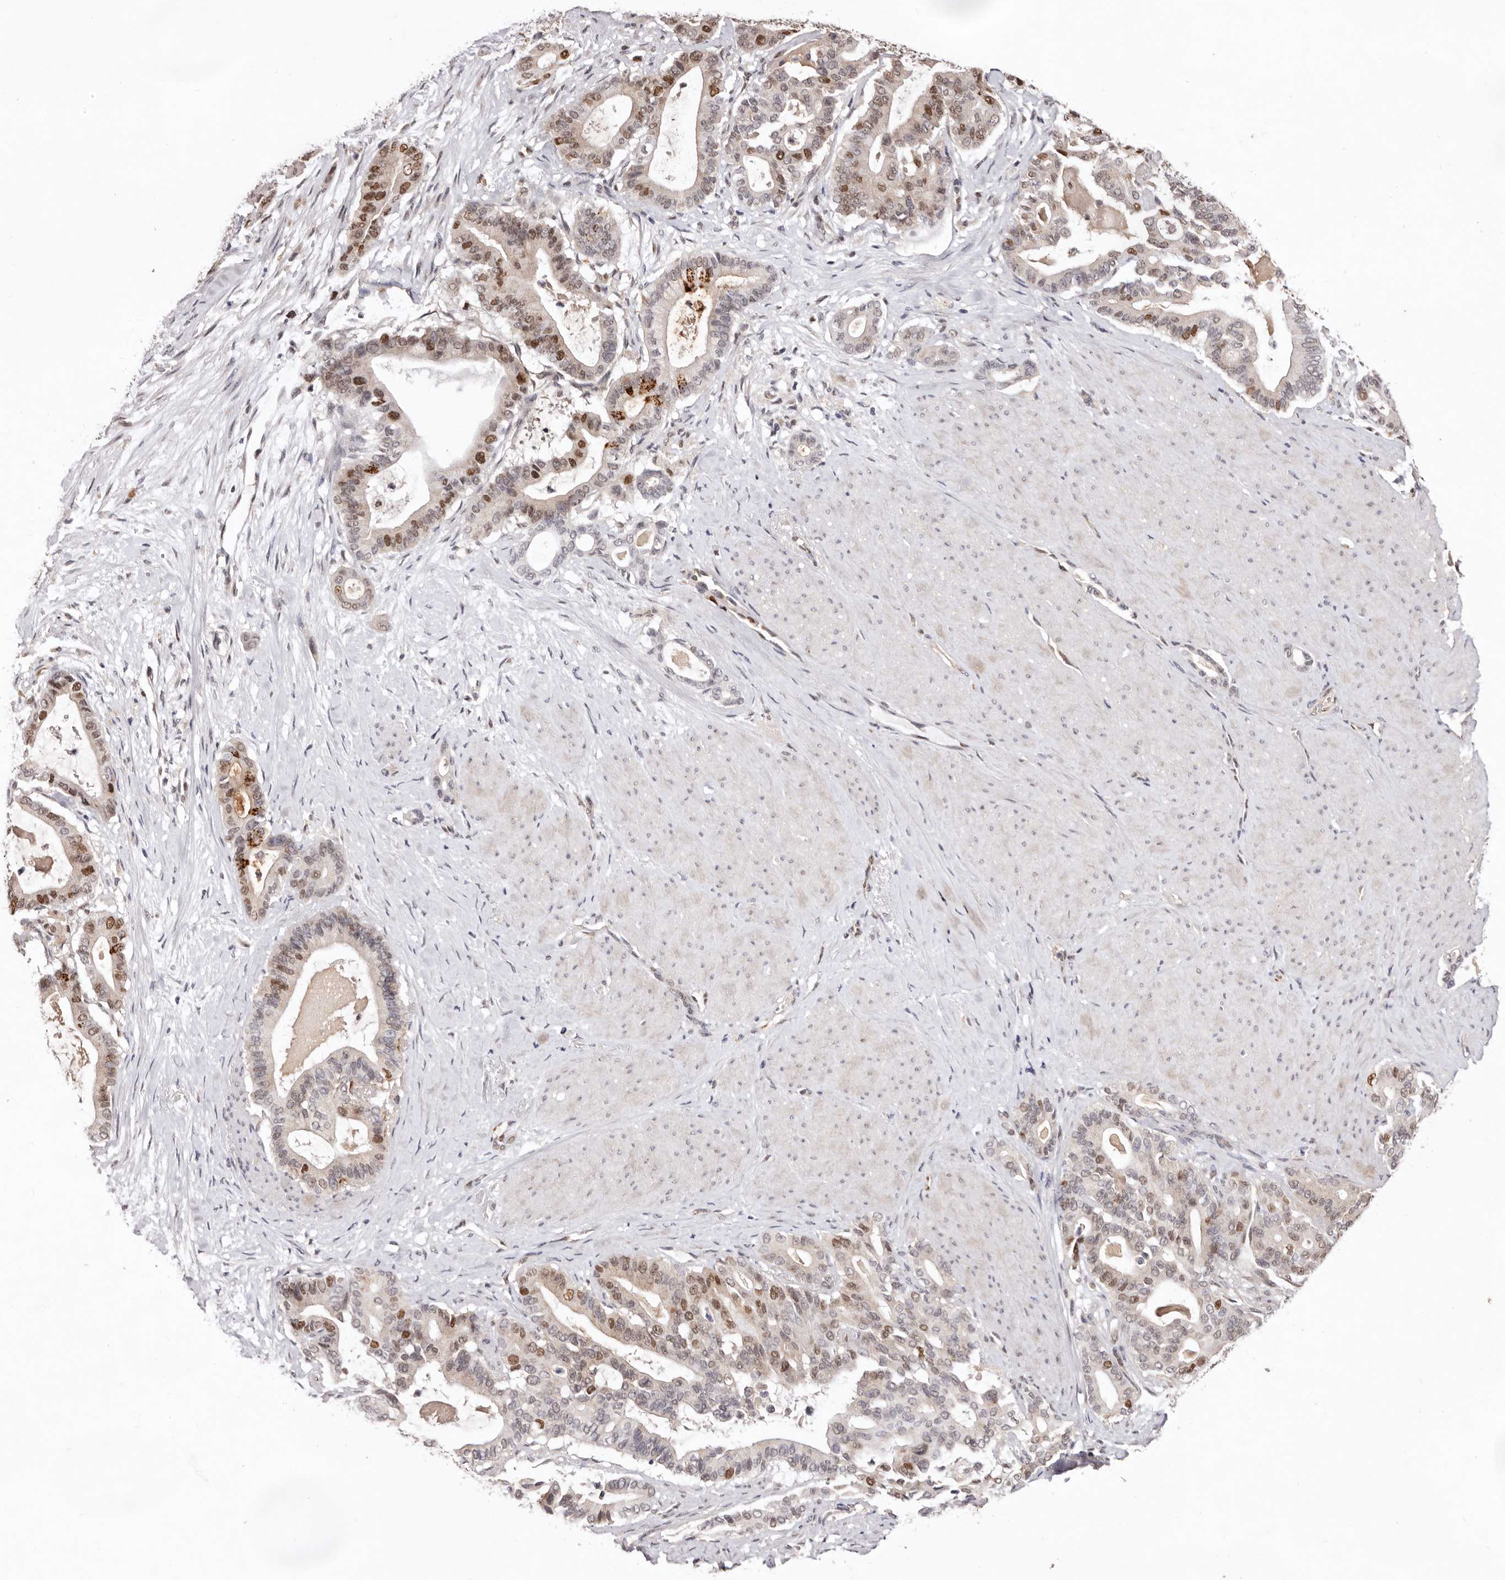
{"staining": {"intensity": "moderate", "quantity": "25%-75%", "location": "nuclear"}, "tissue": "pancreatic cancer", "cell_type": "Tumor cells", "image_type": "cancer", "snomed": [{"axis": "morphology", "description": "Adenocarcinoma, NOS"}, {"axis": "topography", "description": "Pancreas"}], "caption": "Immunohistochemical staining of human pancreatic adenocarcinoma shows medium levels of moderate nuclear protein positivity in approximately 25%-75% of tumor cells. (DAB (3,3'-diaminobenzidine) = brown stain, brightfield microscopy at high magnification).", "gene": "NOTCH1", "patient": {"sex": "male", "age": 63}}